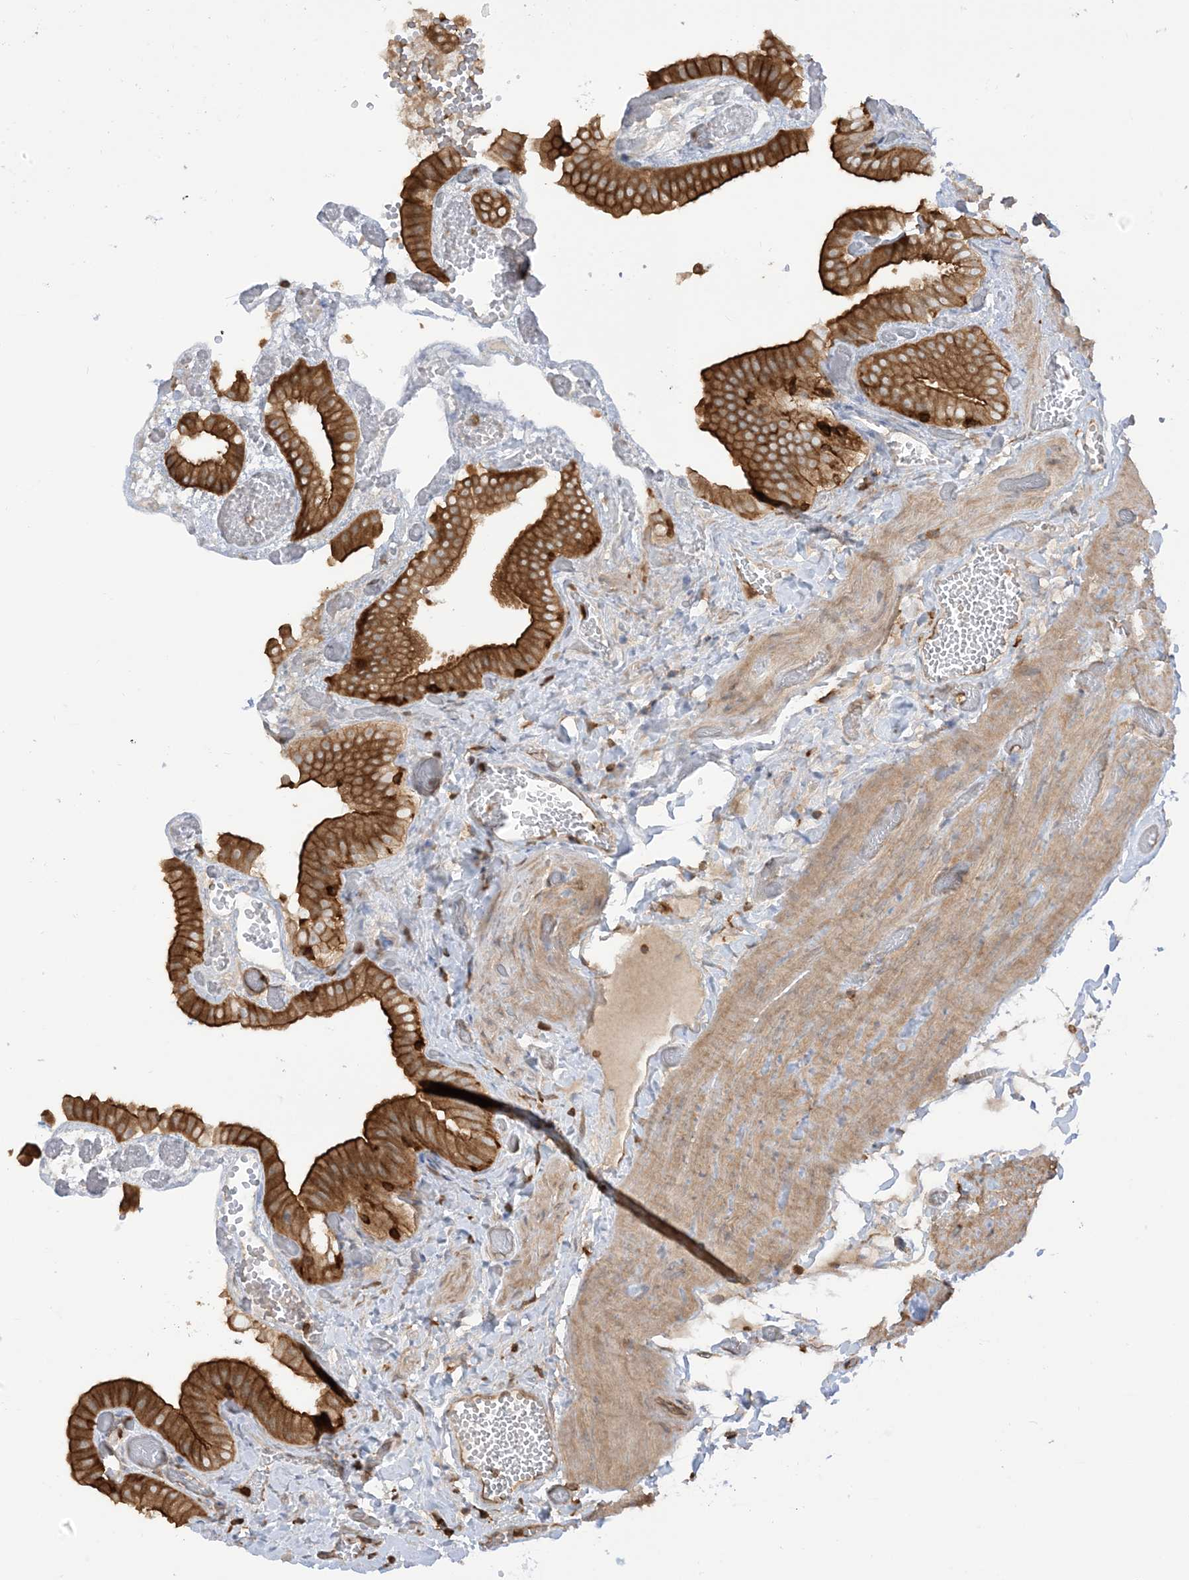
{"staining": {"intensity": "strong", "quantity": ">75%", "location": "cytoplasmic/membranous"}, "tissue": "gallbladder", "cell_type": "Glandular cells", "image_type": "normal", "snomed": [{"axis": "morphology", "description": "Normal tissue, NOS"}, {"axis": "topography", "description": "Gallbladder"}], "caption": "Immunohistochemistry histopathology image of benign gallbladder: human gallbladder stained using IHC exhibits high levels of strong protein expression localized specifically in the cytoplasmic/membranous of glandular cells, appearing as a cytoplasmic/membranous brown color.", "gene": "CAPZB", "patient": {"sex": "female", "age": 64}}